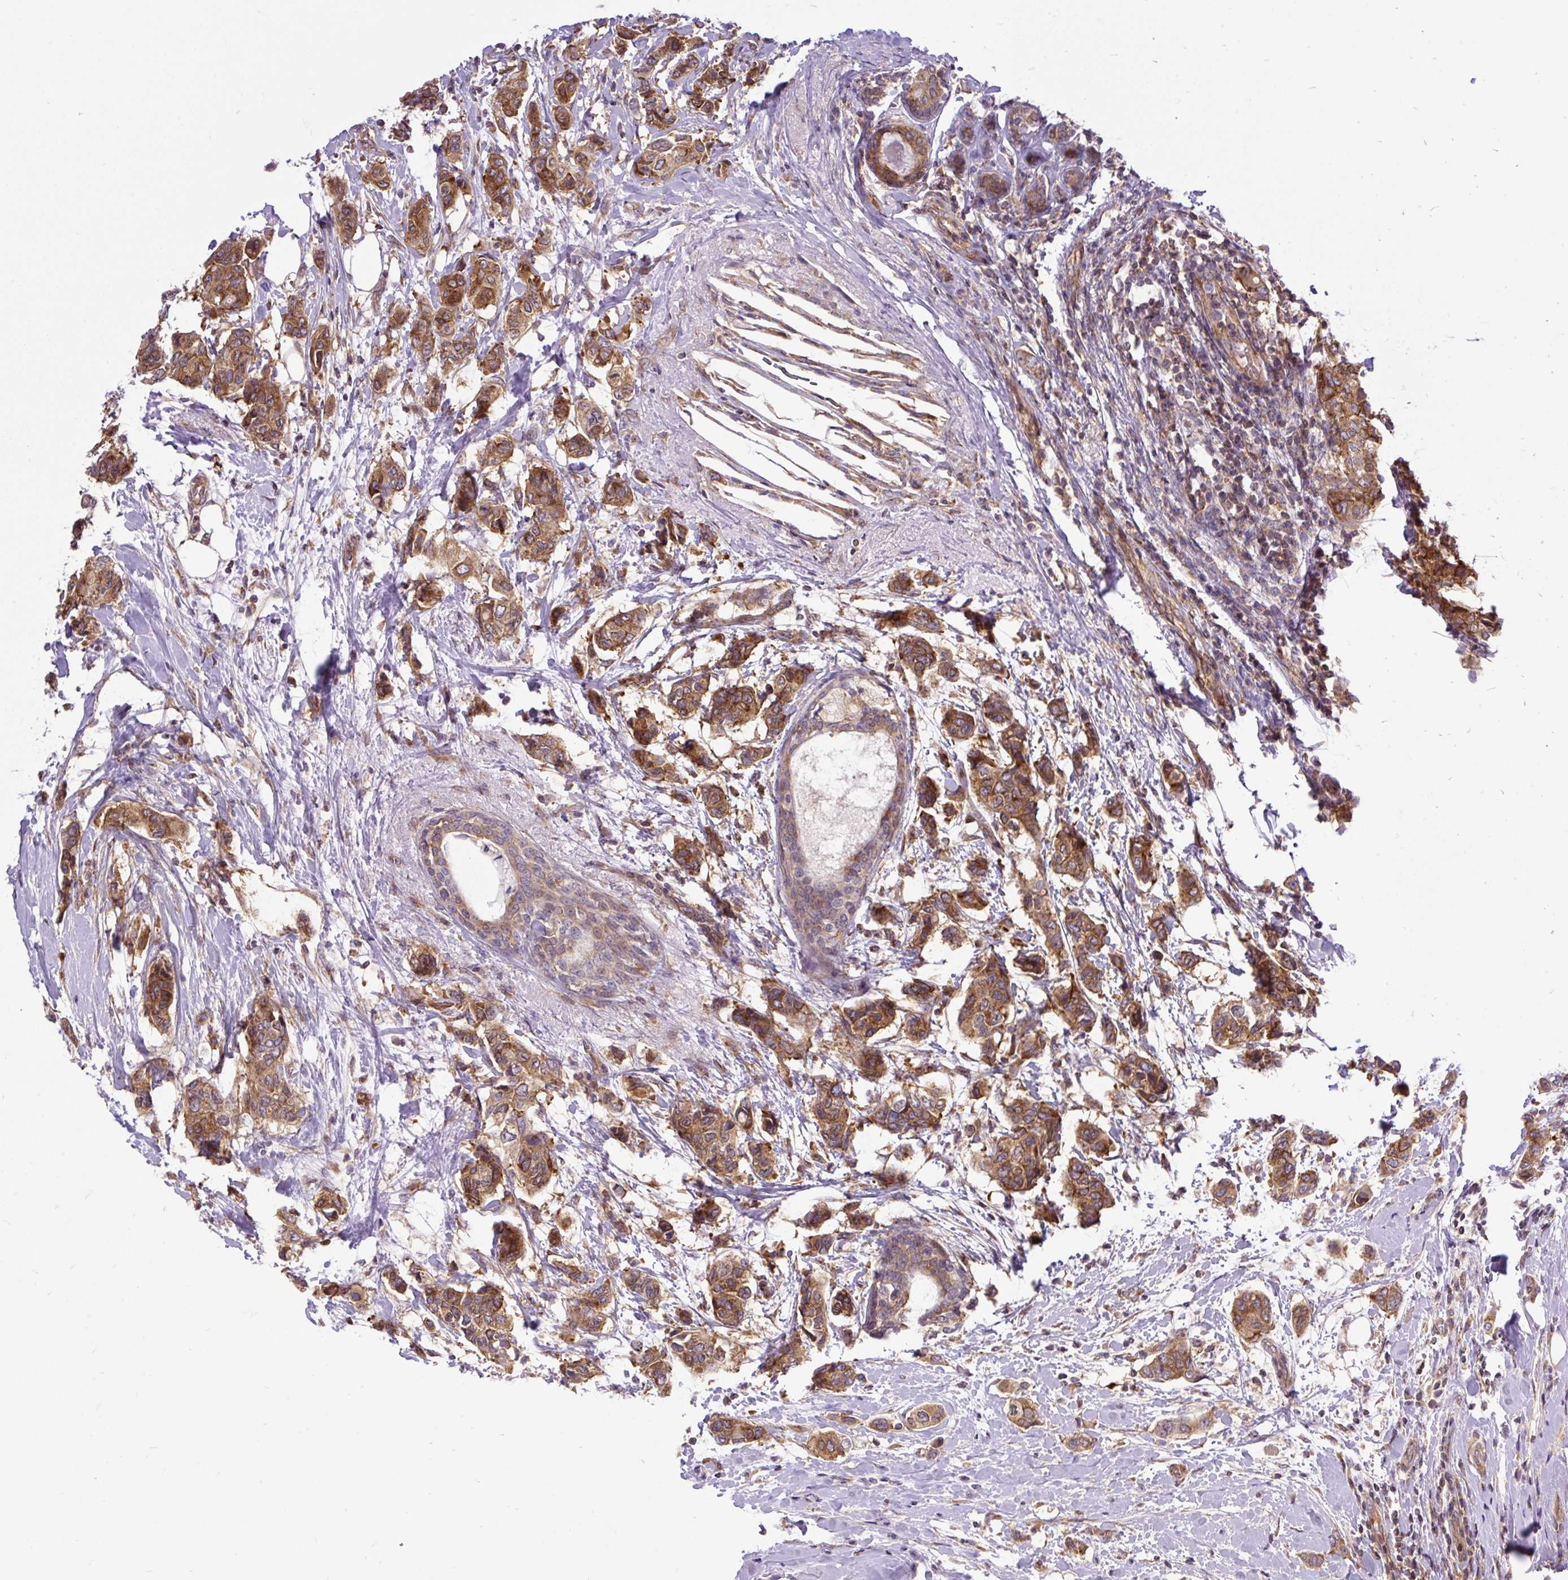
{"staining": {"intensity": "strong", "quantity": ">75%", "location": "cytoplasmic/membranous"}, "tissue": "breast cancer", "cell_type": "Tumor cells", "image_type": "cancer", "snomed": [{"axis": "morphology", "description": "Lobular carcinoma"}, {"axis": "topography", "description": "Breast"}], "caption": "The photomicrograph reveals a brown stain indicating the presence of a protein in the cytoplasmic/membranous of tumor cells in breast cancer (lobular carcinoma).", "gene": "TRIM17", "patient": {"sex": "female", "age": 51}}